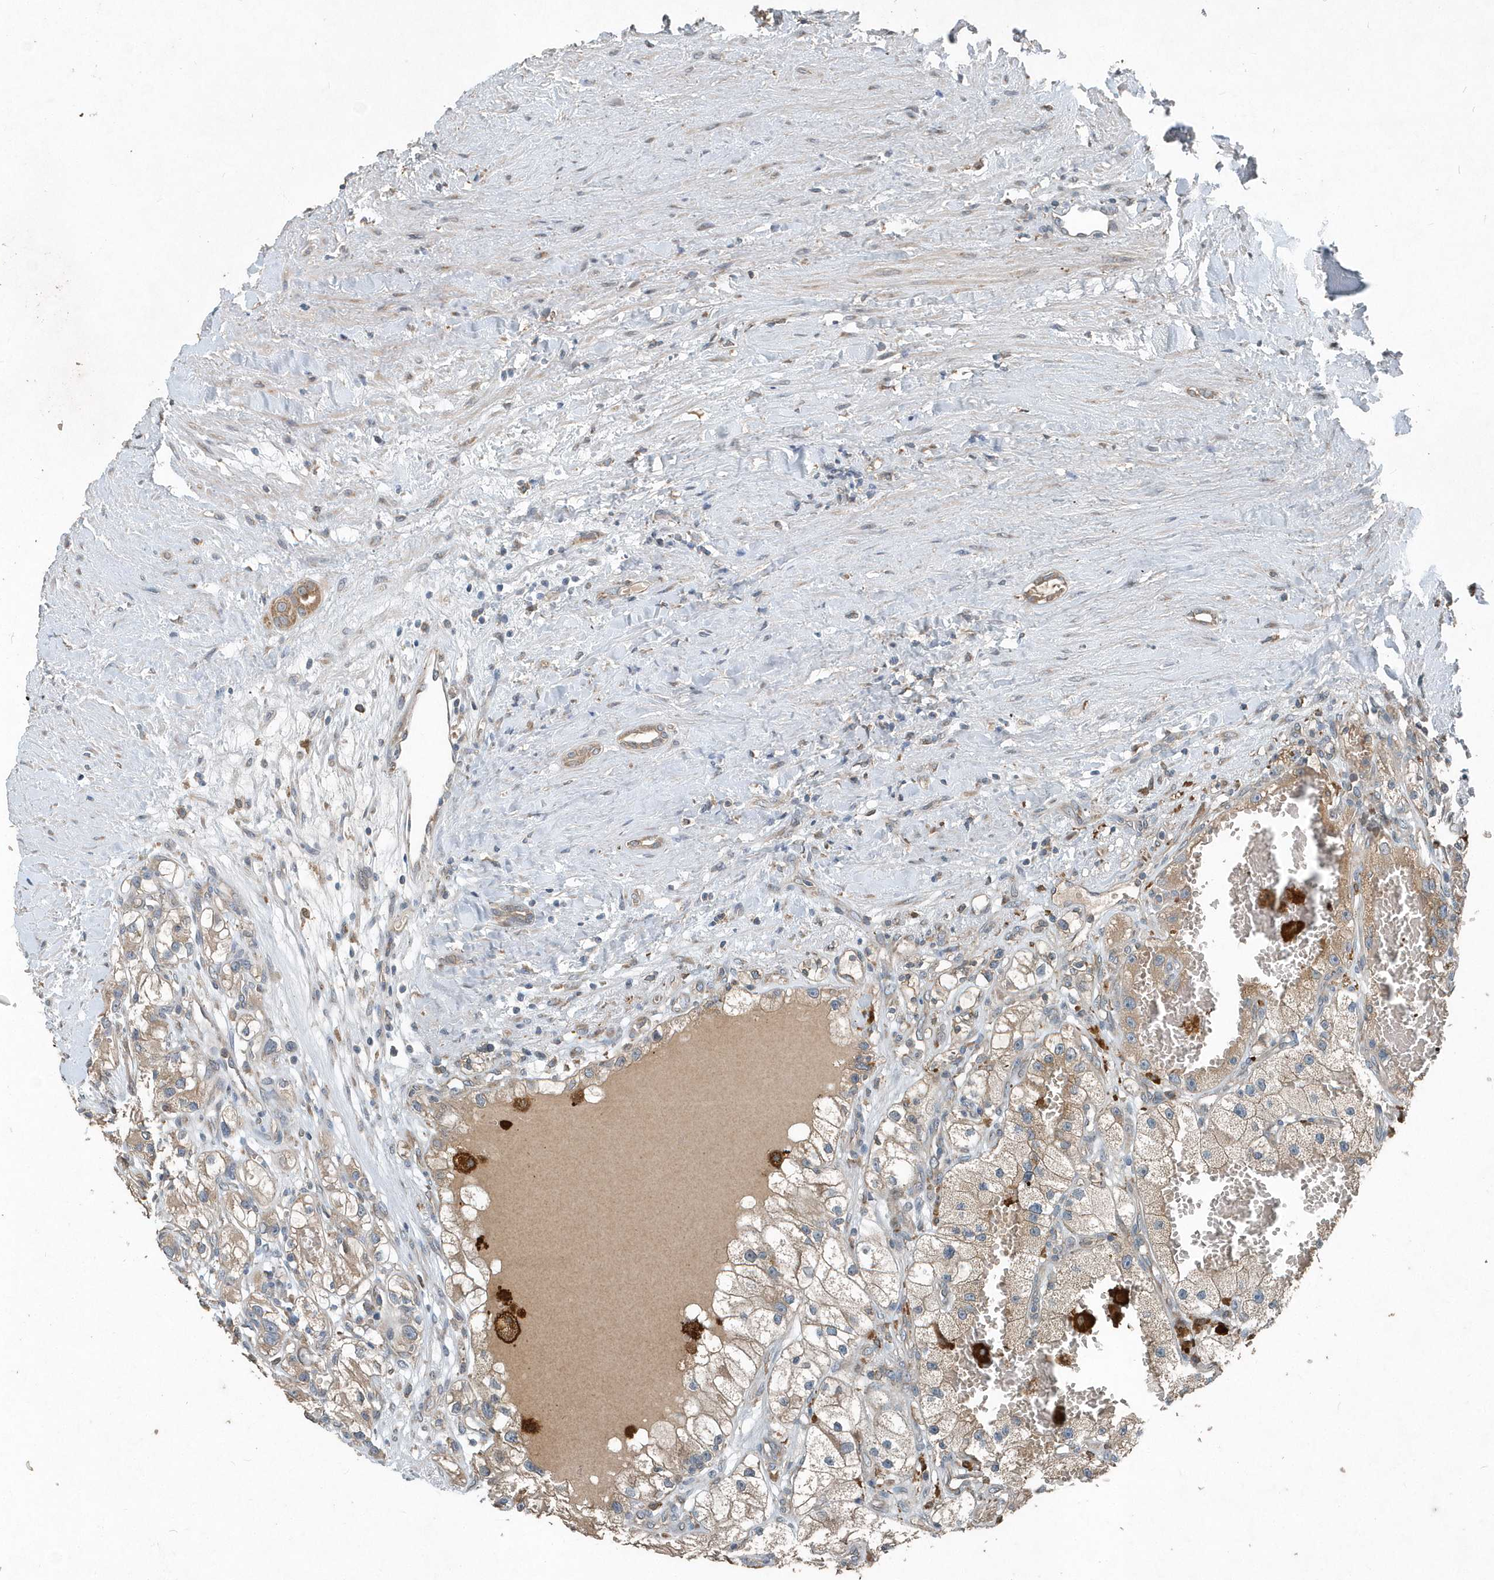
{"staining": {"intensity": "weak", "quantity": ">75%", "location": "cytoplasmic/membranous"}, "tissue": "renal cancer", "cell_type": "Tumor cells", "image_type": "cancer", "snomed": [{"axis": "morphology", "description": "Adenocarcinoma, NOS"}, {"axis": "topography", "description": "Kidney"}], "caption": "Immunohistochemistry (IHC) micrograph of human renal adenocarcinoma stained for a protein (brown), which shows low levels of weak cytoplasmic/membranous expression in about >75% of tumor cells.", "gene": "SCFD2", "patient": {"sex": "female", "age": 57}}